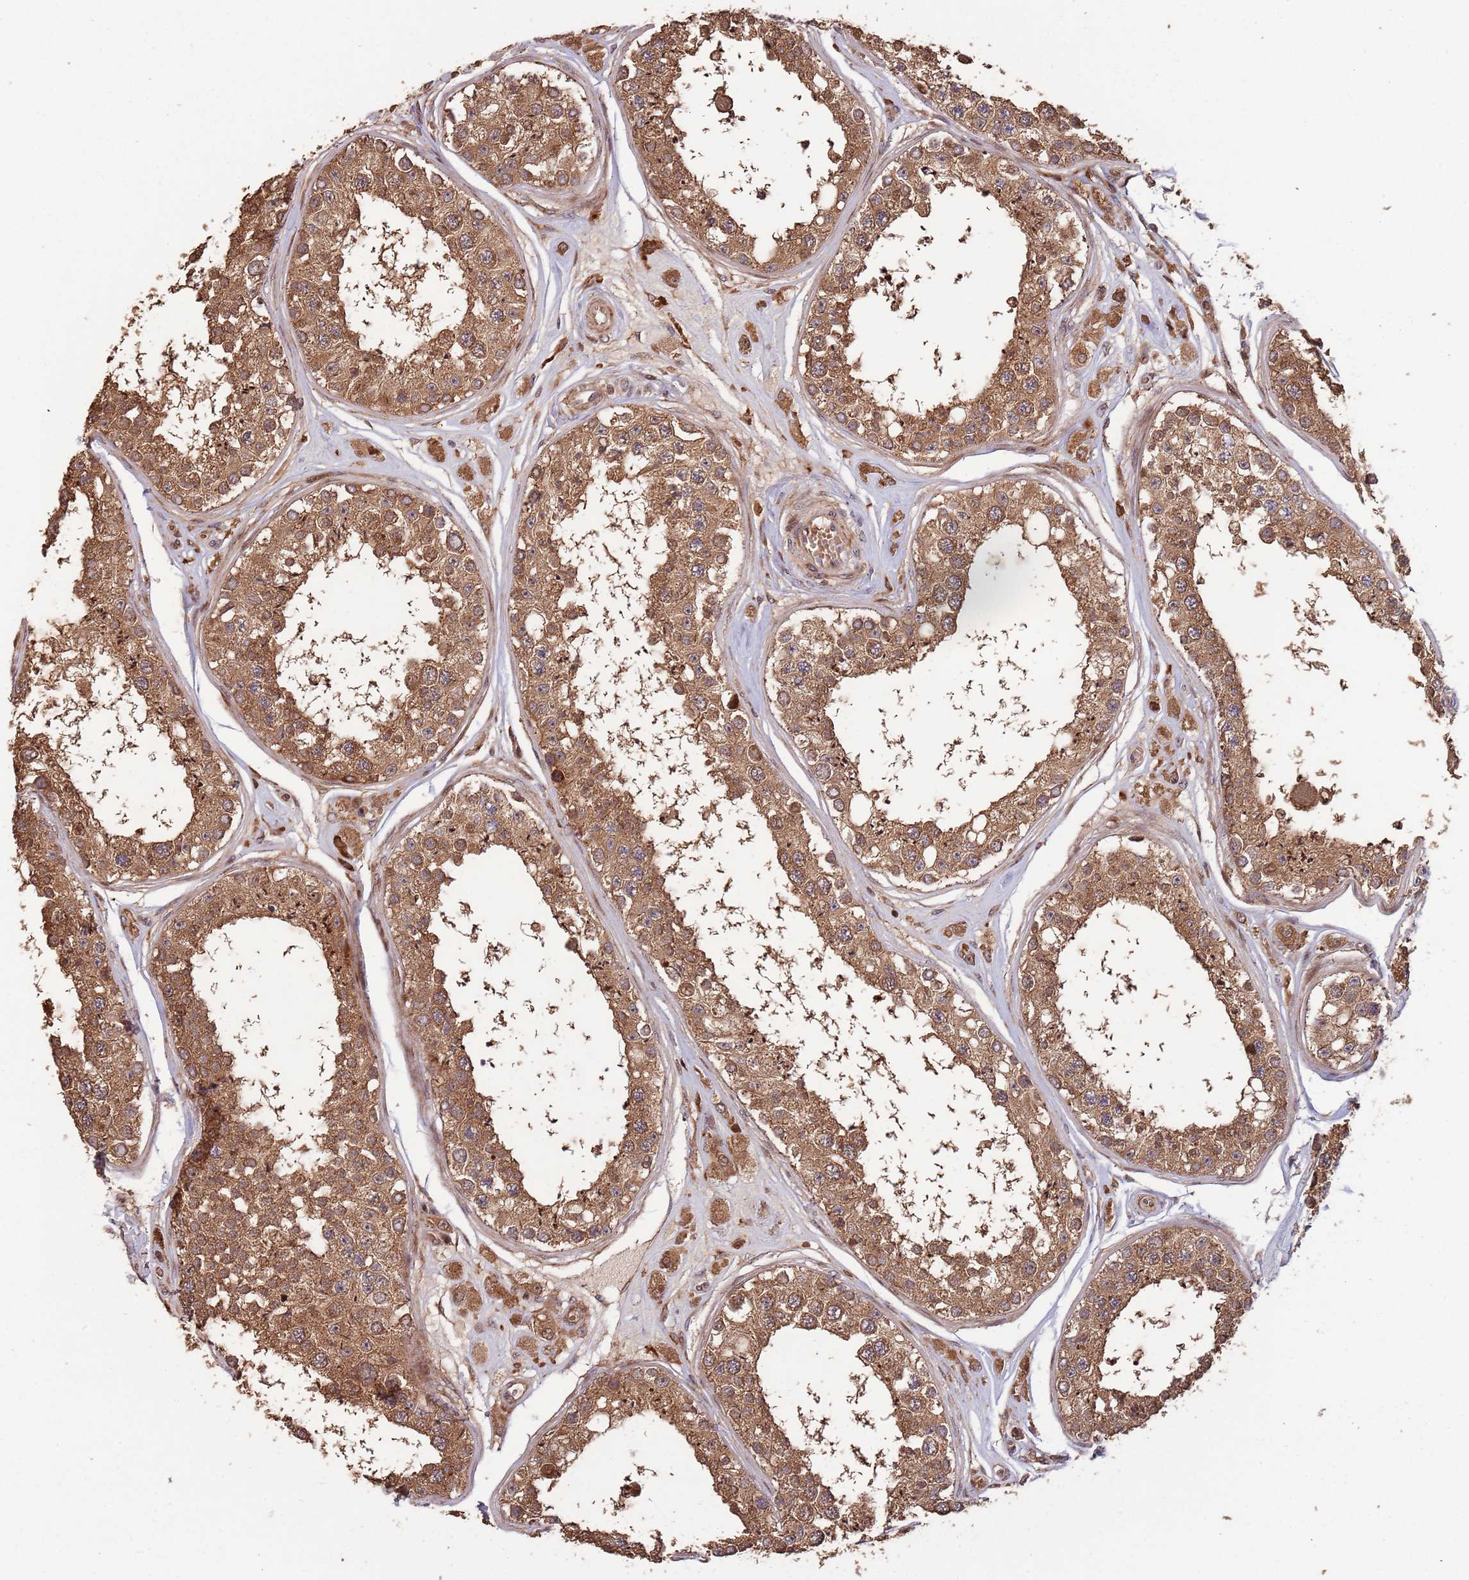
{"staining": {"intensity": "moderate", "quantity": ">75%", "location": "cytoplasmic/membranous"}, "tissue": "testis", "cell_type": "Cells in seminiferous ducts", "image_type": "normal", "snomed": [{"axis": "morphology", "description": "Normal tissue, NOS"}, {"axis": "topography", "description": "Testis"}], "caption": "Immunohistochemistry (IHC) micrograph of benign testis stained for a protein (brown), which demonstrates medium levels of moderate cytoplasmic/membranous expression in approximately >75% of cells in seminiferous ducts.", "gene": "ZNF428", "patient": {"sex": "male", "age": 25}}